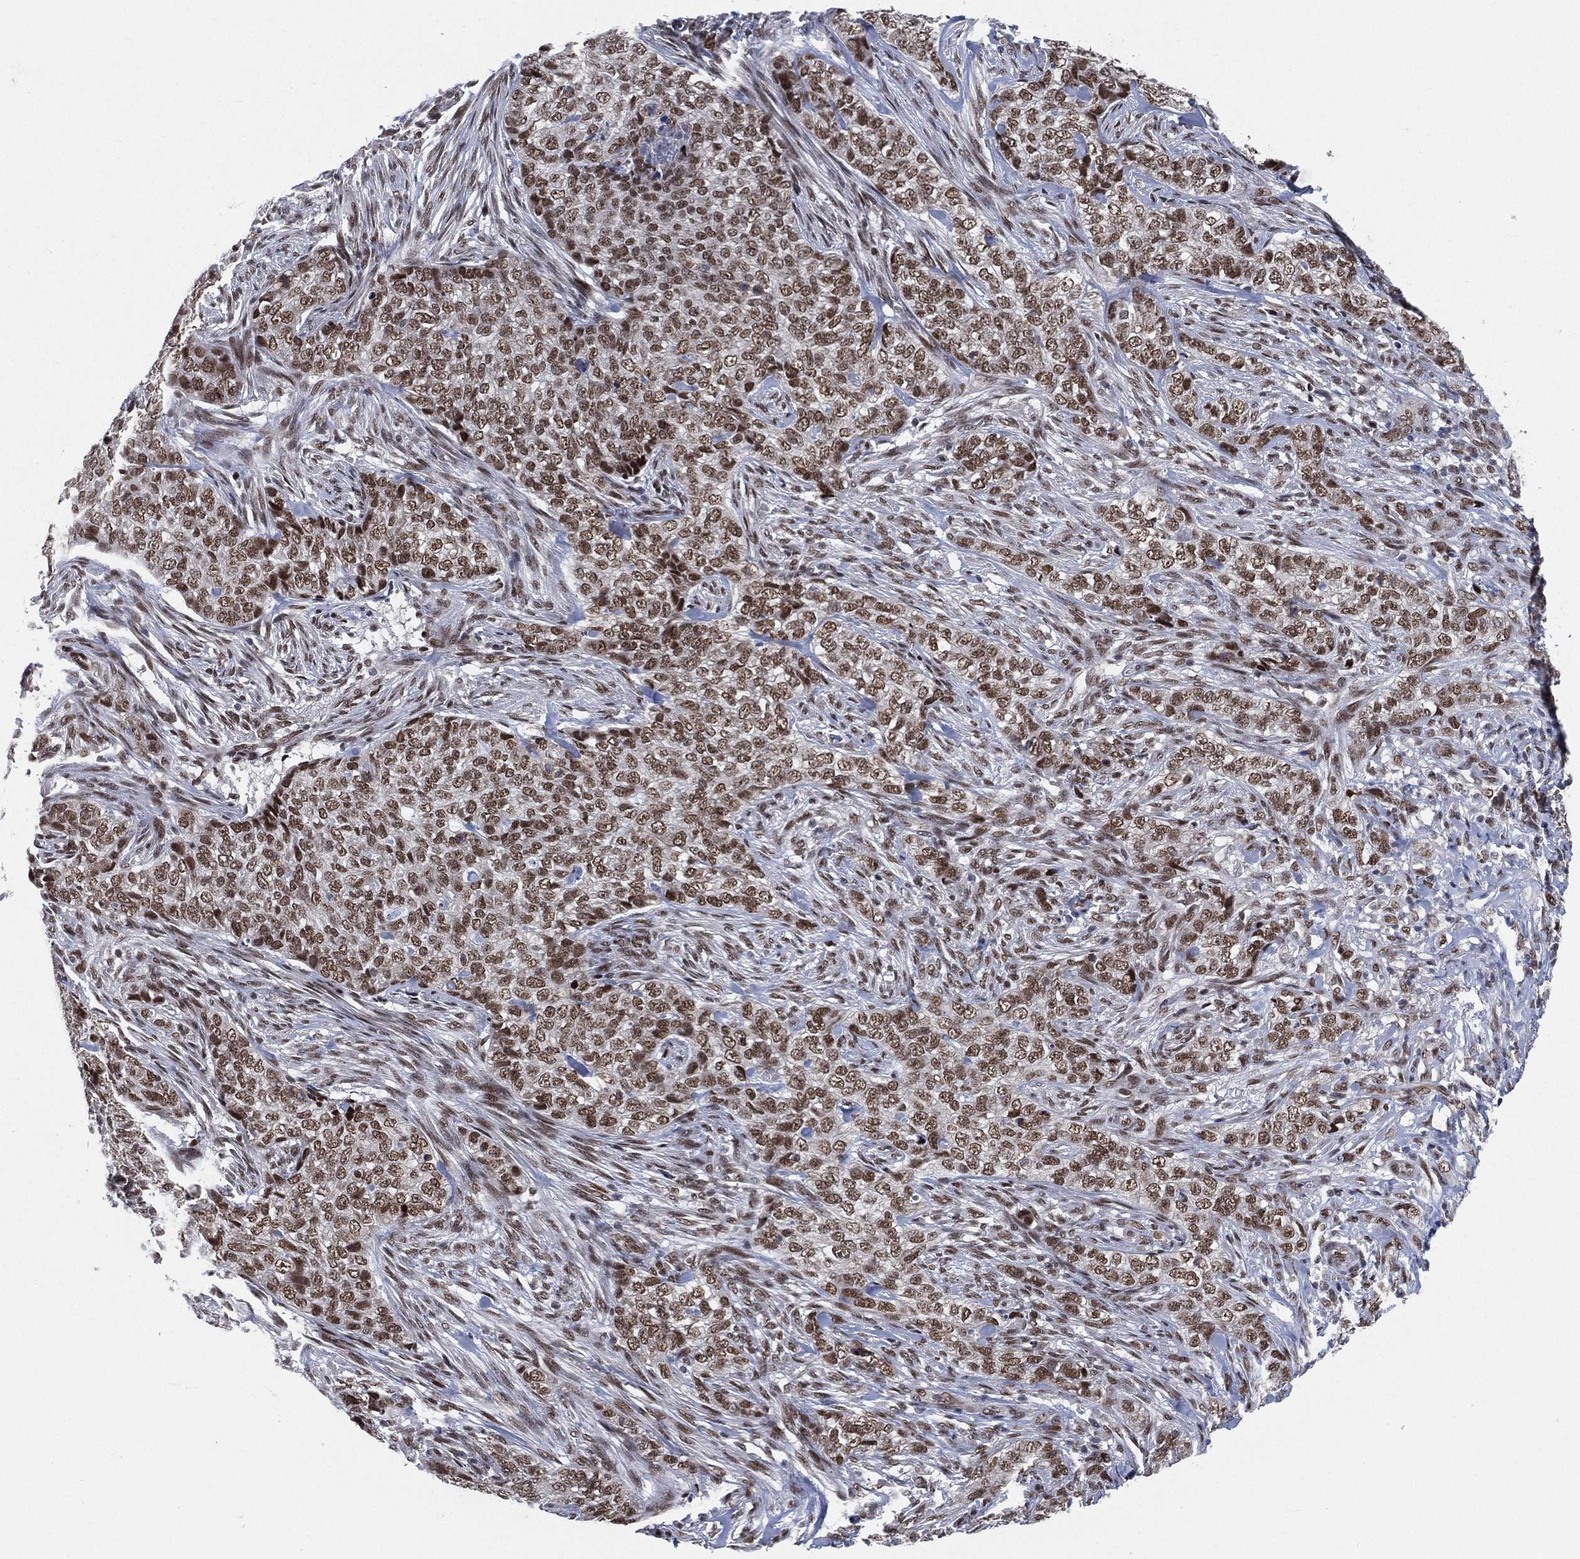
{"staining": {"intensity": "moderate", "quantity": ">75%", "location": "nuclear"}, "tissue": "skin cancer", "cell_type": "Tumor cells", "image_type": "cancer", "snomed": [{"axis": "morphology", "description": "Basal cell carcinoma"}, {"axis": "topography", "description": "Skin"}], "caption": "Immunohistochemistry histopathology image of neoplastic tissue: skin cancer stained using IHC shows medium levels of moderate protein expression localized specifically in the nuclear of tumor cells, appearing as a nuclear brown color.", "gene": "YLPM1", "patient": {"sex": "female", "age": 69}}